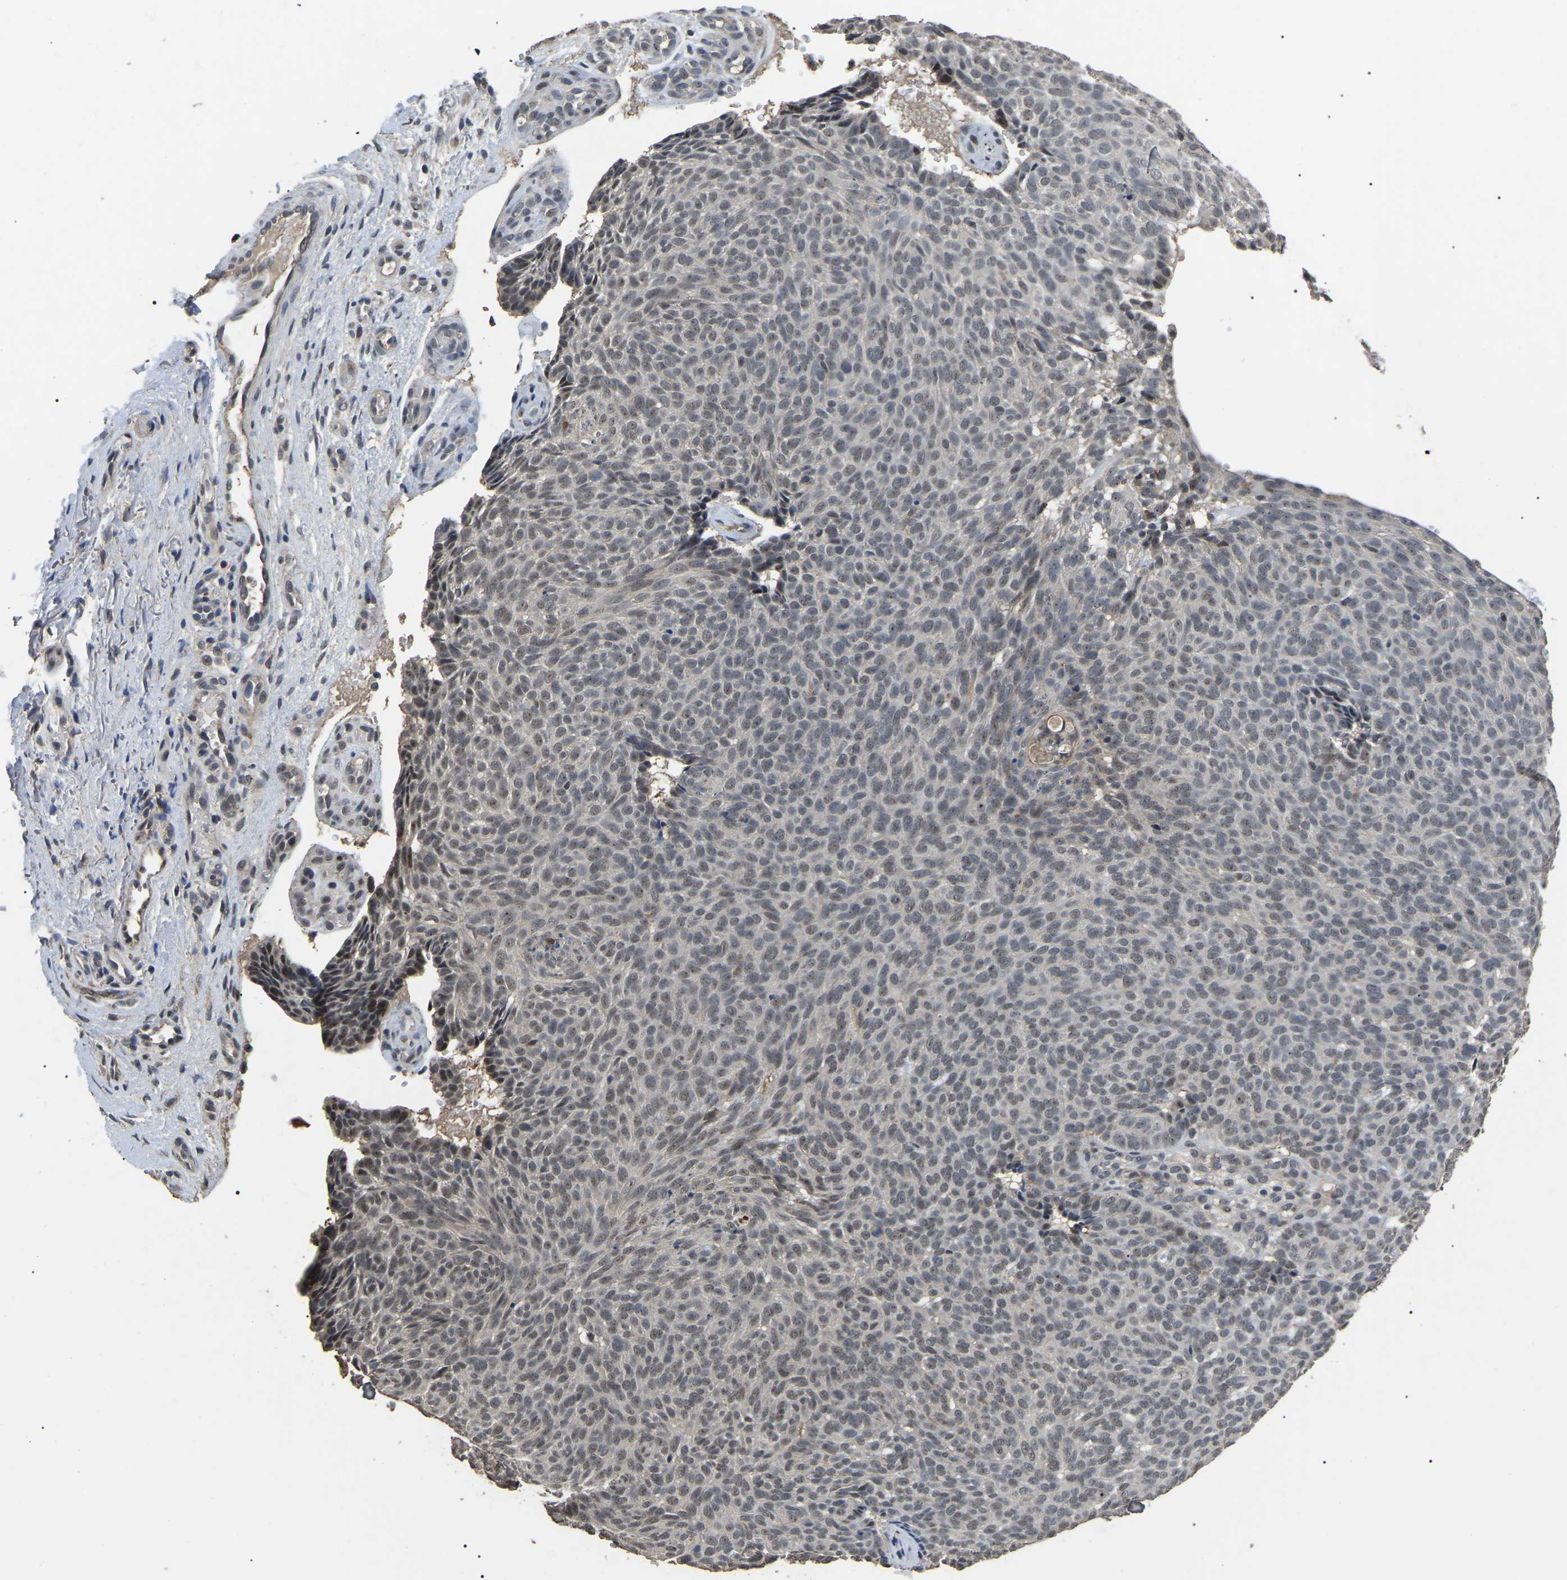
{"staining": {"intensity": "weak", "quantity": ">75%", "location": "nuclear"}, "tissue": "skin cancer", "cell_type": "Tumor cells", "image_type": "cancer", "snomed": [{"axis": "morphology", "description": "Basal cell carcinoma"}, {"axis": "topography", "description": "Skin"}], "caption": "Tumor cells reveal low levels of weak nuclear staining in approximately >75% of cells in human skin cancer. The protein of interest is stained brown, and the nuclei are stained in blue (DAB IHC with brightfield microscopy, high magnification).", "gene": "PPM1E", "patient": {"sex": "male", "age": 61}}